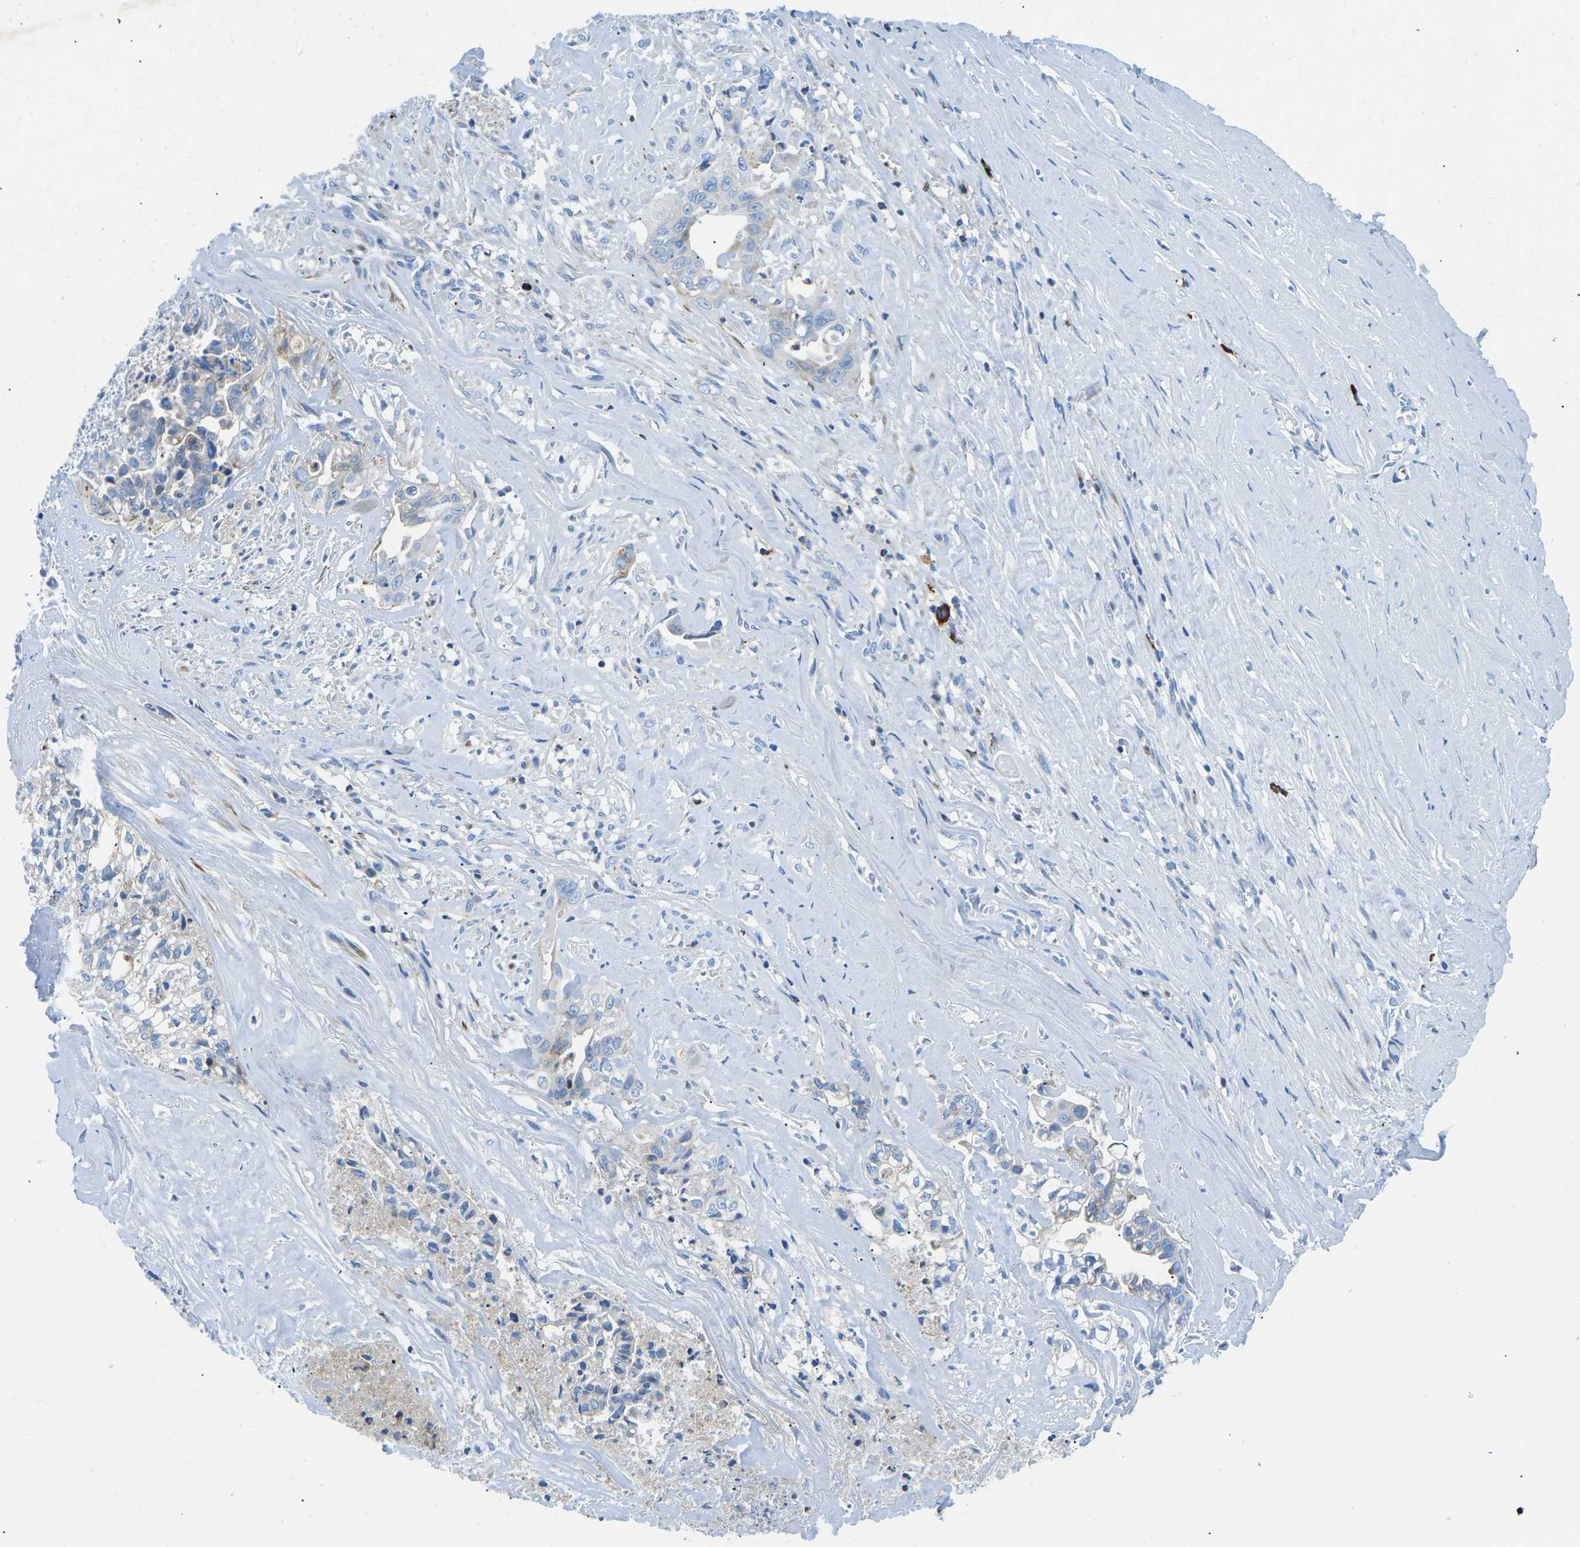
{"staining": {"intensity": "weak", "quantity": "<25%", "location": "cytoplasmic/membranous"}, "tissue": "liver cancer", "cell_type": "Tumor cells", "image_type": "cancer", "snomed": [{"axis": "morphology", "description": "Cholangiocarcinoma"}, {"axis": "topography", "description": "Liver"}], "caption": "Immunohistochemical staining of liver cholangiocarcinoma shows no significant positivity in tumor cells. The staining was performed using DAB to visualize the protein expression in brown, while the nuclei were stained in blue with hematoxylin (Magnification: 20x).", "gene": "MC4R", "patient": {"sex": "female", "age": 70}}